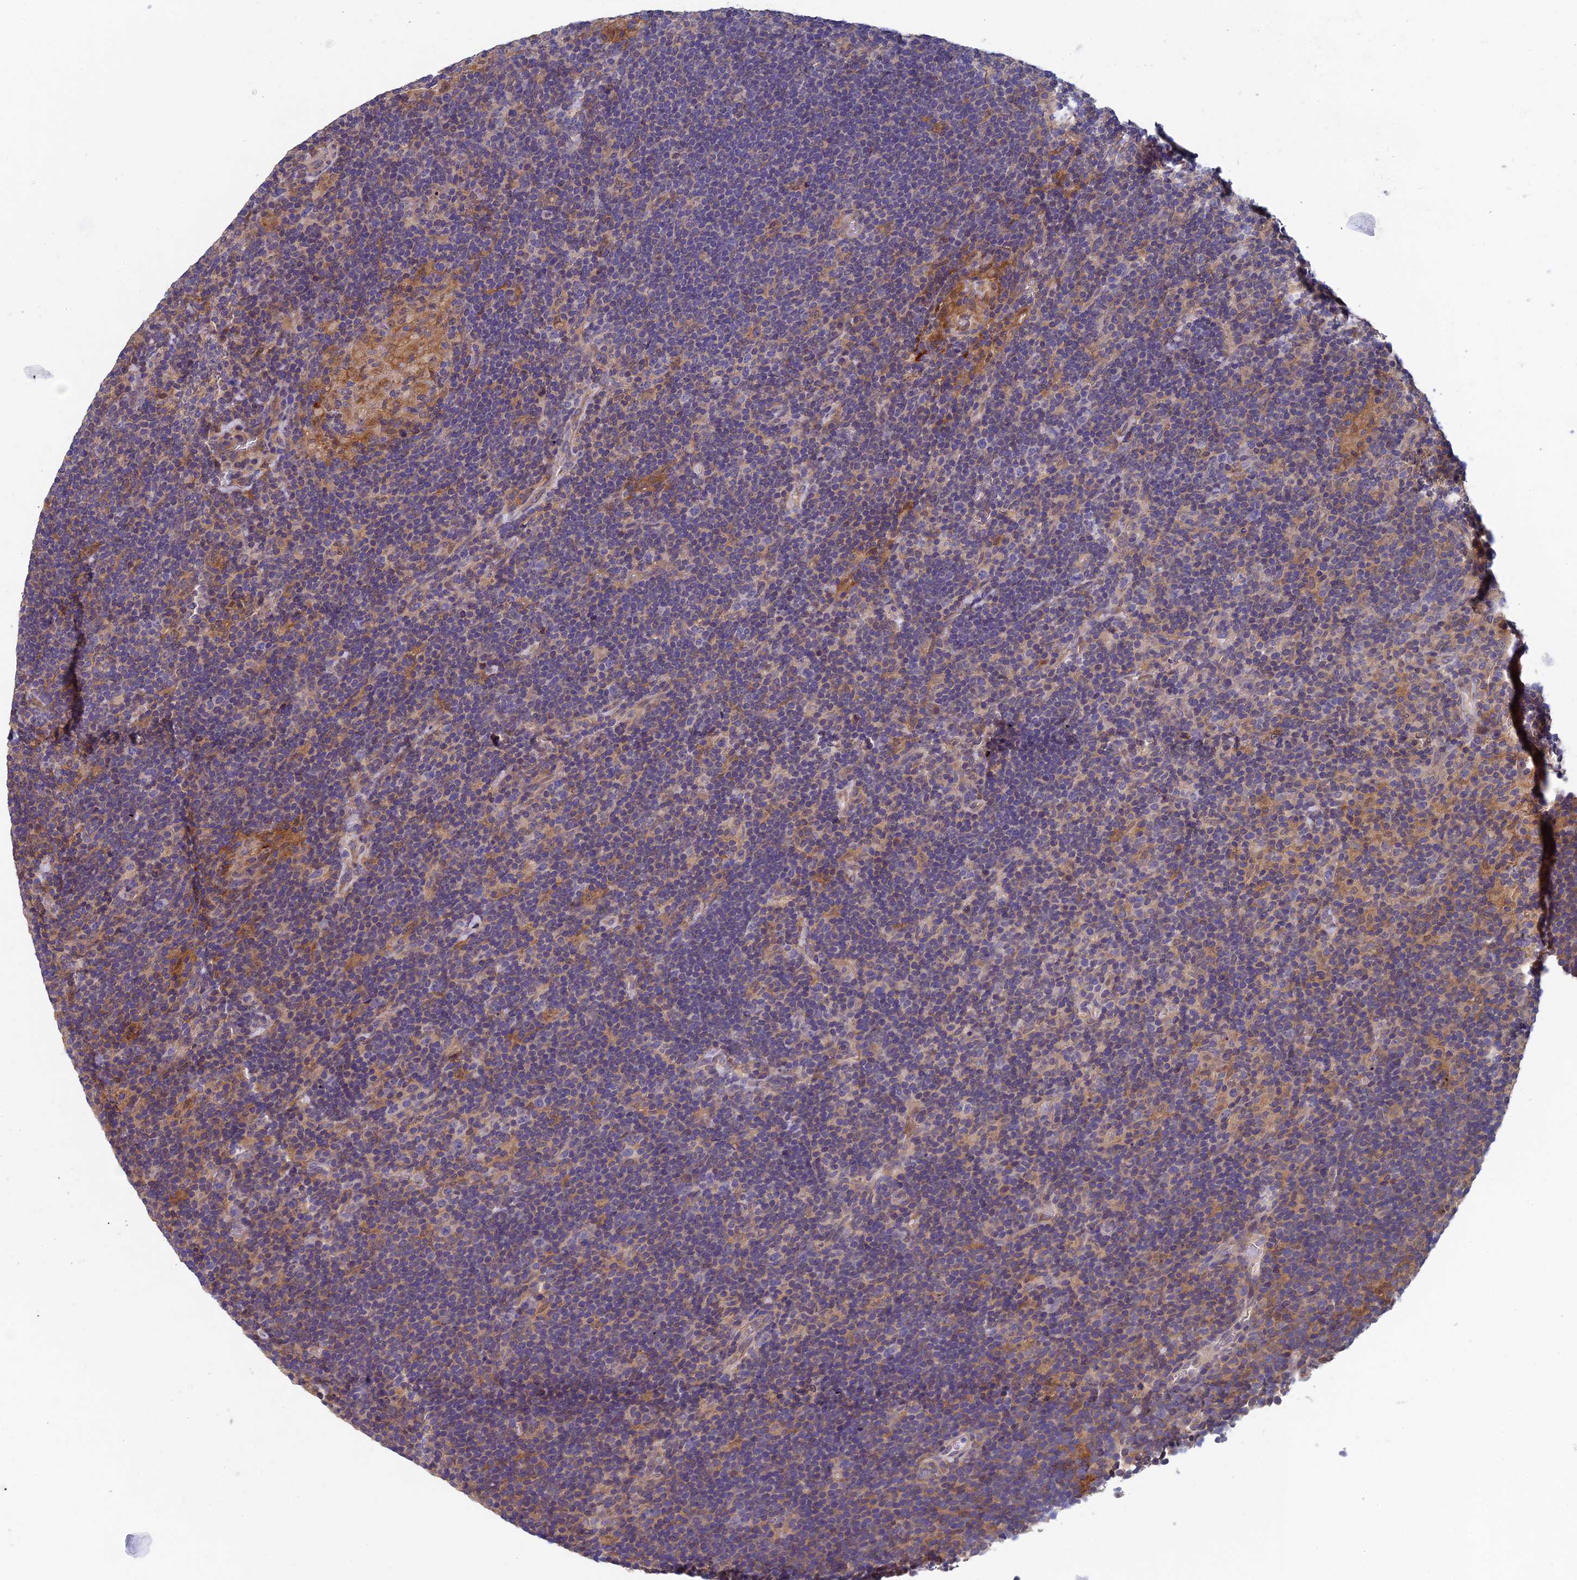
{"staining": {"intensity": "negative", "quantity": "none", "location": "none"}, "tissue": "lymphoma", "cell_type": "Tumor cells", "image_type": "cancer", "snomed": [{"axis": "morphology", "description": "Hodgkin's disease, NOS"}, {"axis": "topography", "description": "Lymph node"}], "caption": "Tumor cells show no significant protein staining in Hodgkin's disease.", "gene": "LCMT1", "patient": {"sex": "female", "age": 57}}